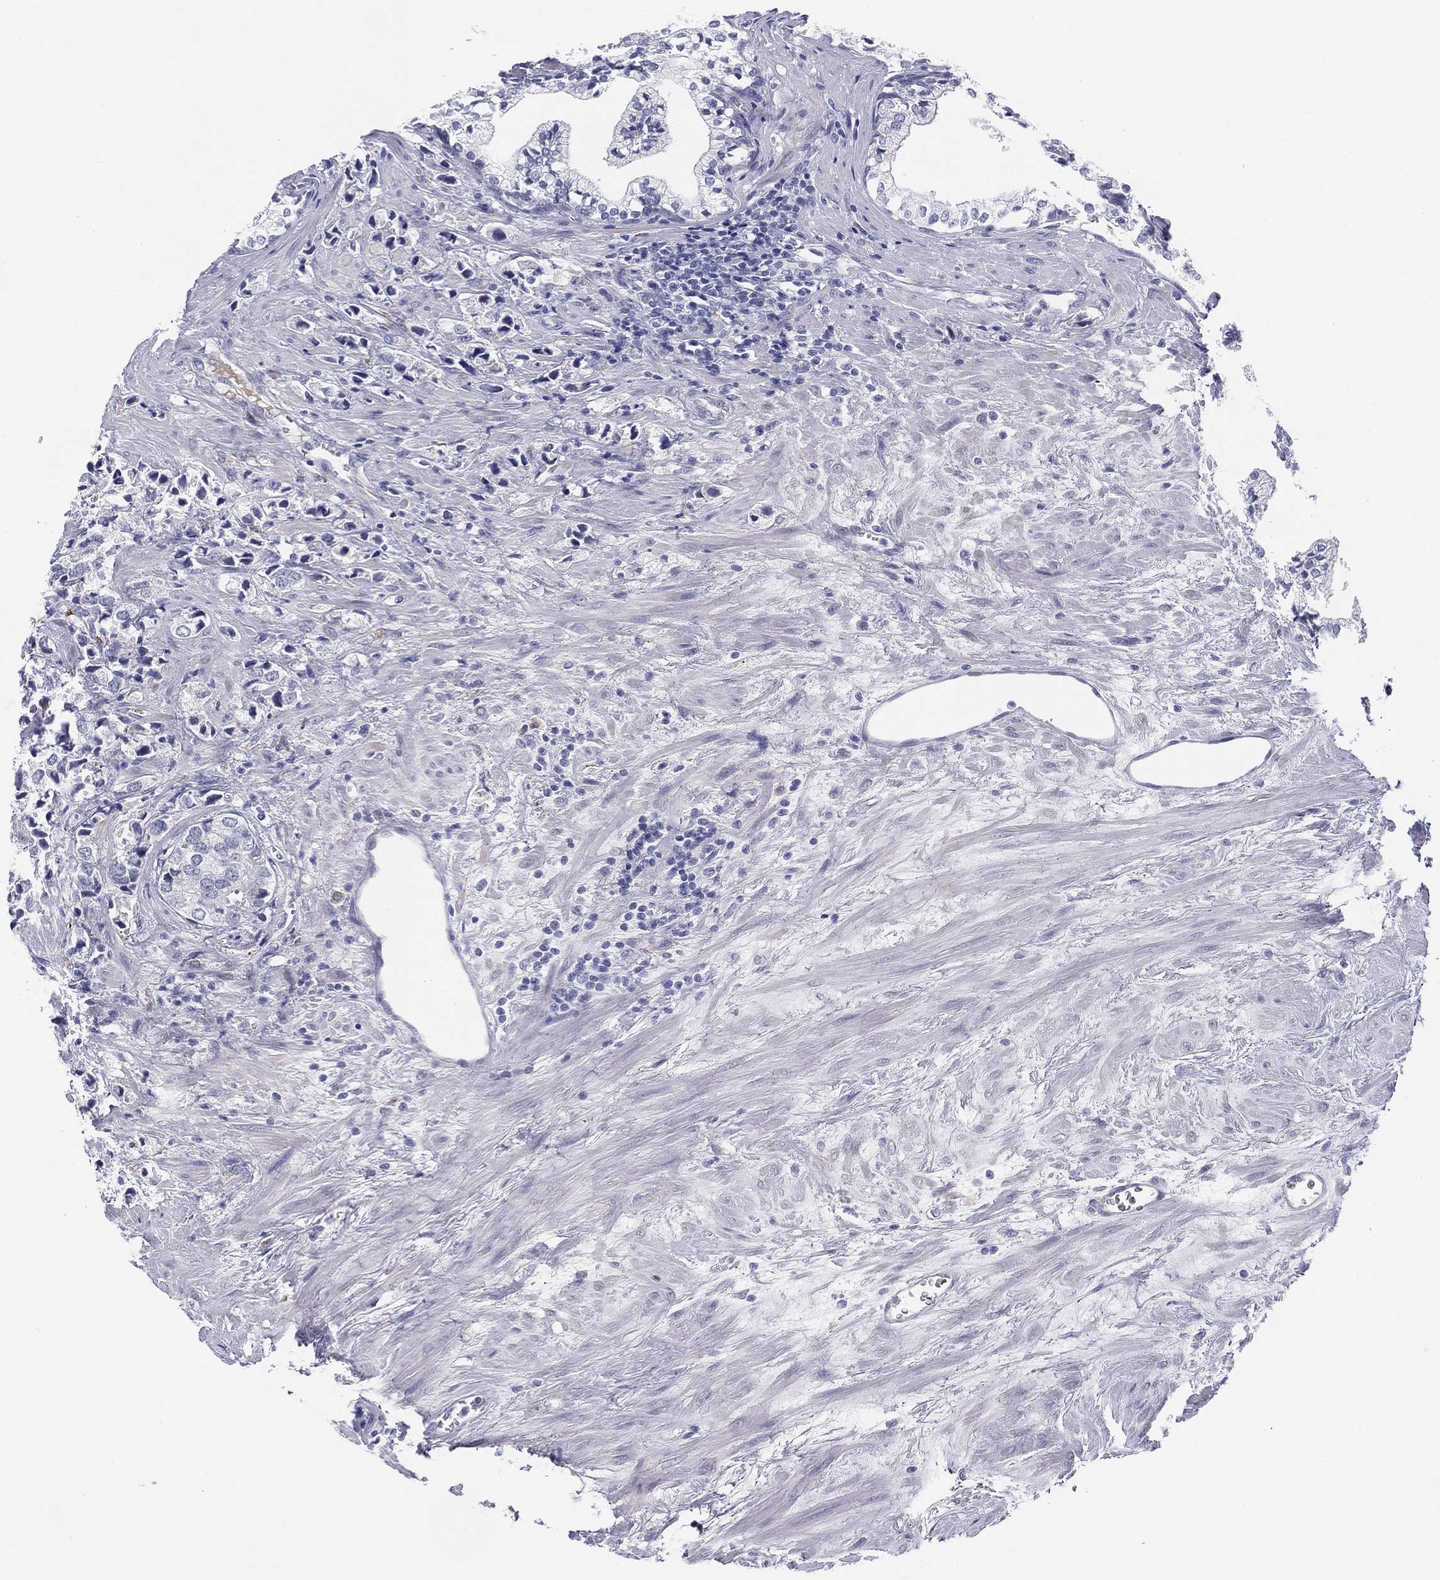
{"staining": {"intensity": "negative", "quantity": "none", "location": "none"}, "tissue": "prostate cancer", "cell_type": "Tumor cells", "image_type": "cancer", "snomed": [{"axis": "morphology", "description": "Adenocarcinoma, NOS"}, {"axis": "topography", "description": "Prostate and seminal vesicle, NOS"}], "caption": "Tumor cells show no significant protein positivity in adenocarcinoma (prostate).", "gene": "MLF1", "patient": {"sex": "male", "age": 63}}